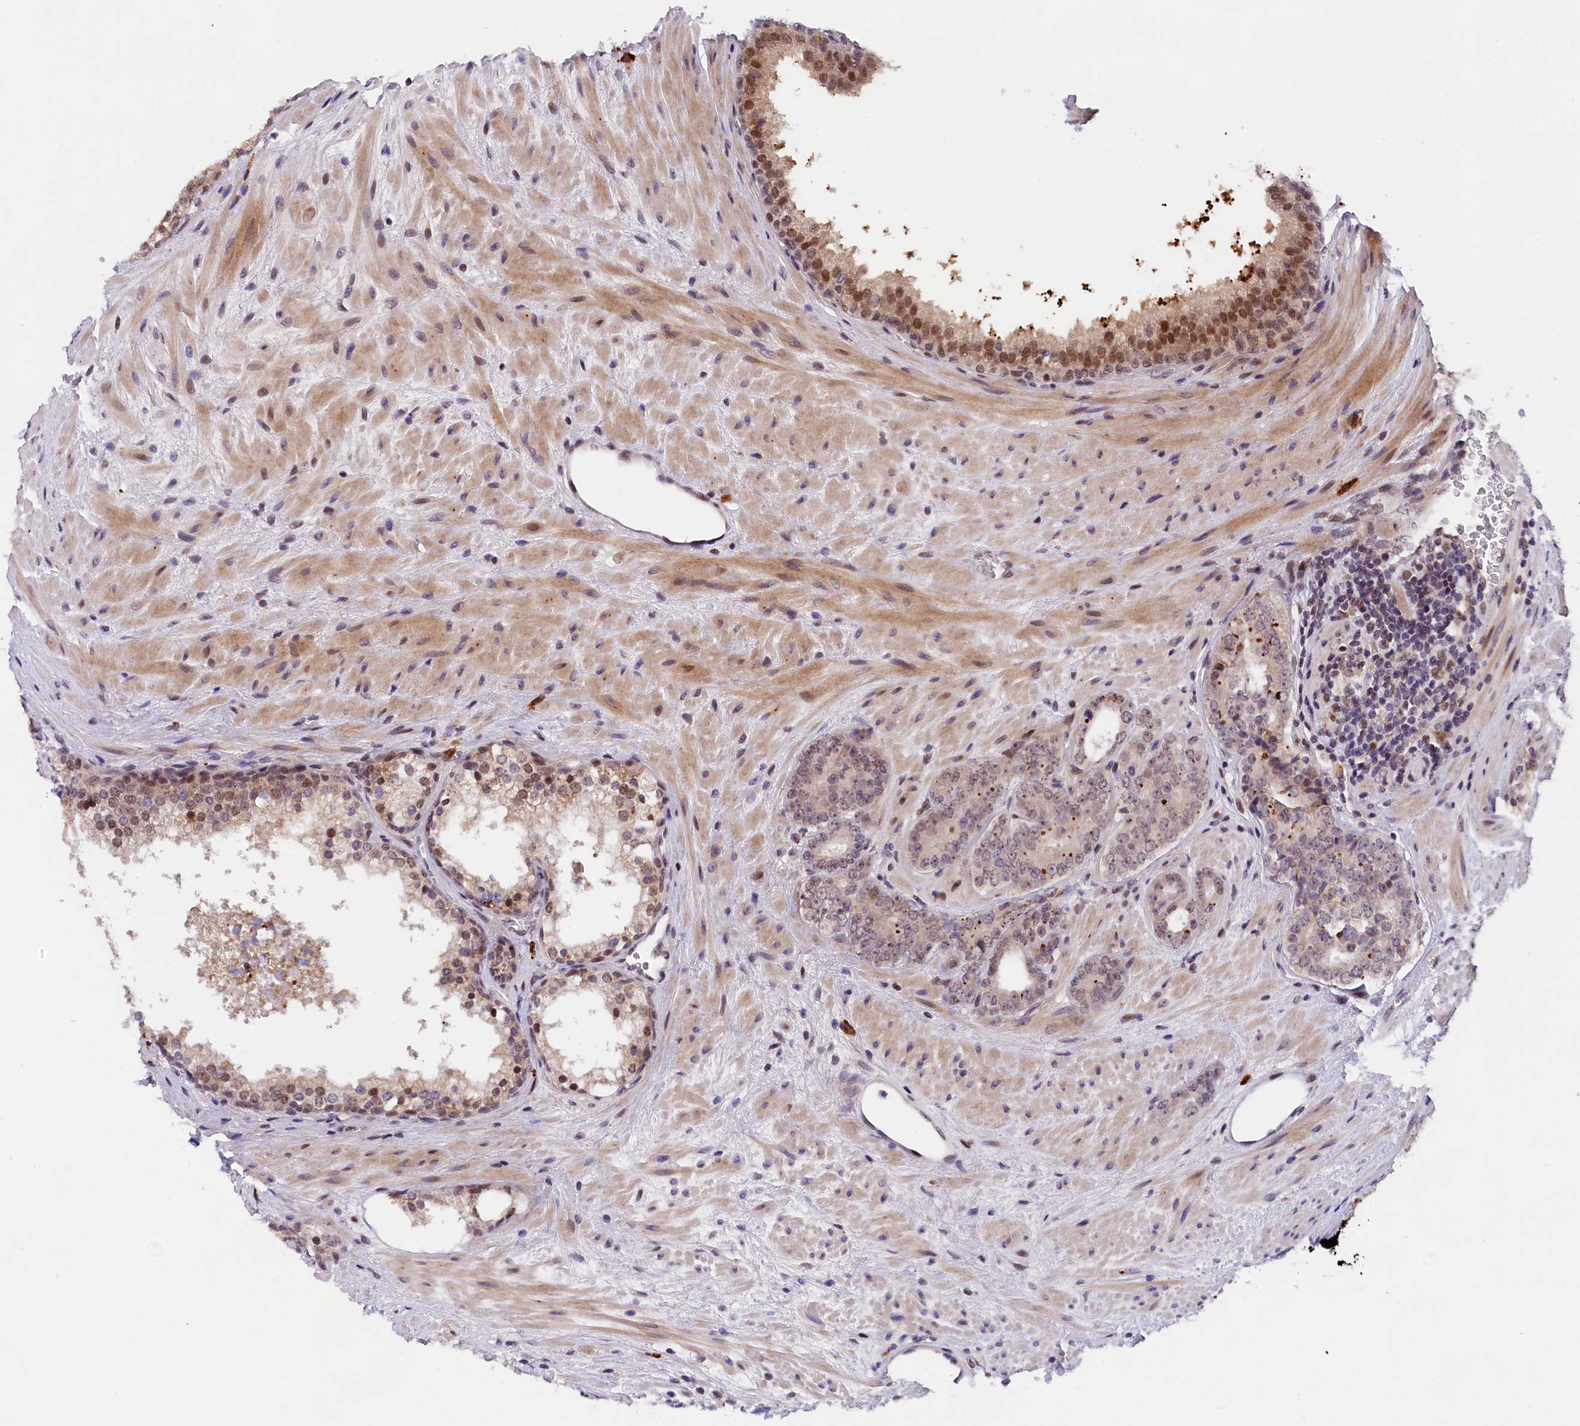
{"staining": {"intensity": "negative", "quantity": "none", "location": "none"}, "tissue": "prostate cancer", "cell_type": "Tumor cells", "image_type": "cancer", "snomed": [{"axis": "morphology", "description": "Adenocarcinoma, High grade"}, {"axis": "topography", "description": "Prostate"}], "caption": "IHC histopathology image of human prostate cancer stained for a protein (brown), which demonstrates no positivity in tumor cells.", "gene": "FBXO45", "patient": {"sex": "male", "age": 56}}